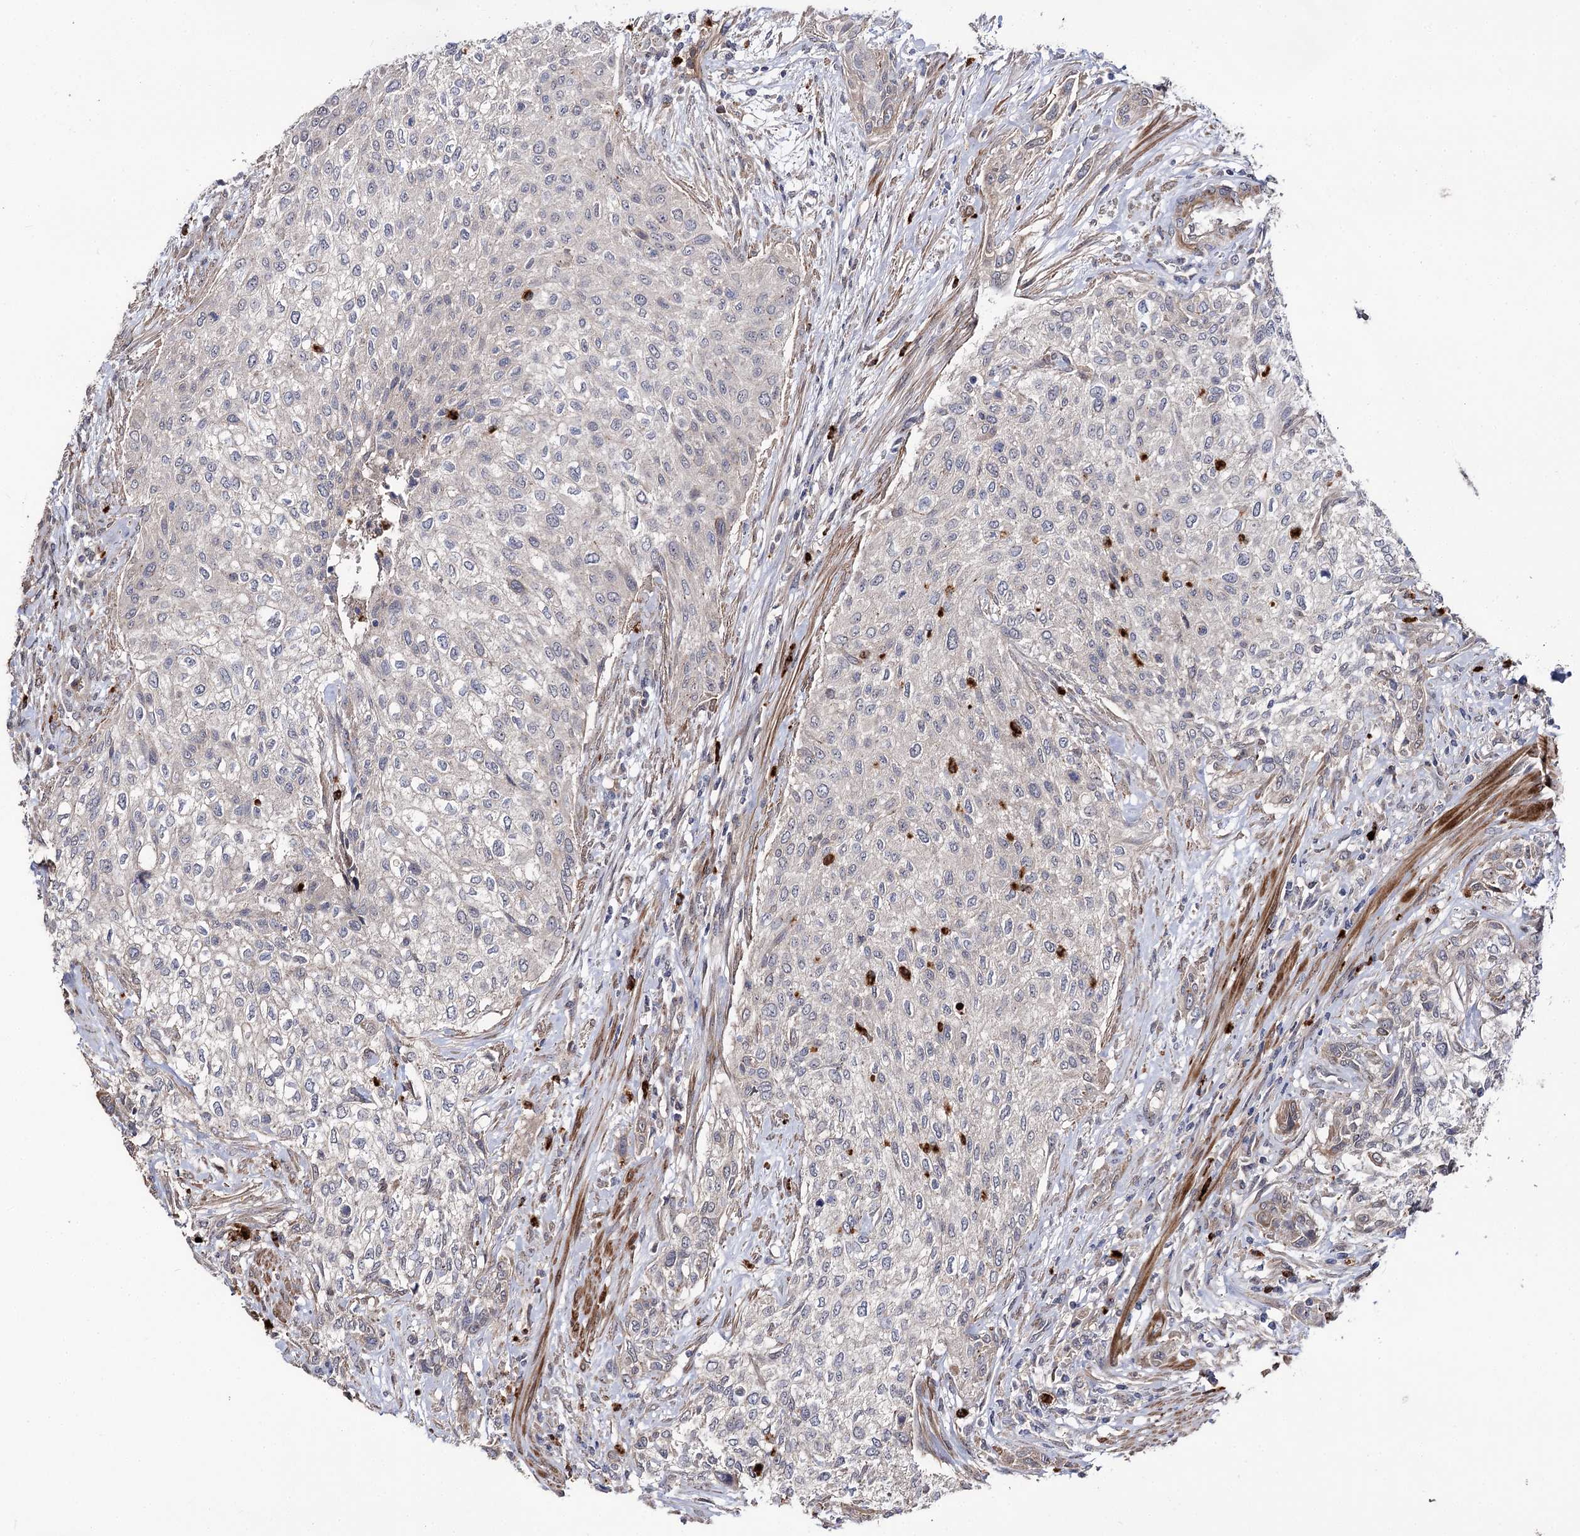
{"staining": {"intensity": "negative", "quantity": "none", "location": "none"}, "tissue": "urothelial cancer", "cell_type": "Tumor cells", "image_type": "cancer", "snomed": [{"axis": "morphology", "description": "Normal tissue, NOS"}, {"axis": "morphology", "description": "Urothelial carcinoma, NOS"}, {"axis": "topography", "description": "Urinary bladder"}, {"axis": "topography", "description": "Peripheral nerve tissue"}], "caption": "Tumor cells show no significant staining in transitional cell carcinoma.", "gene": "MINDY3", "patient": {"sex": "male", "age": 35}}